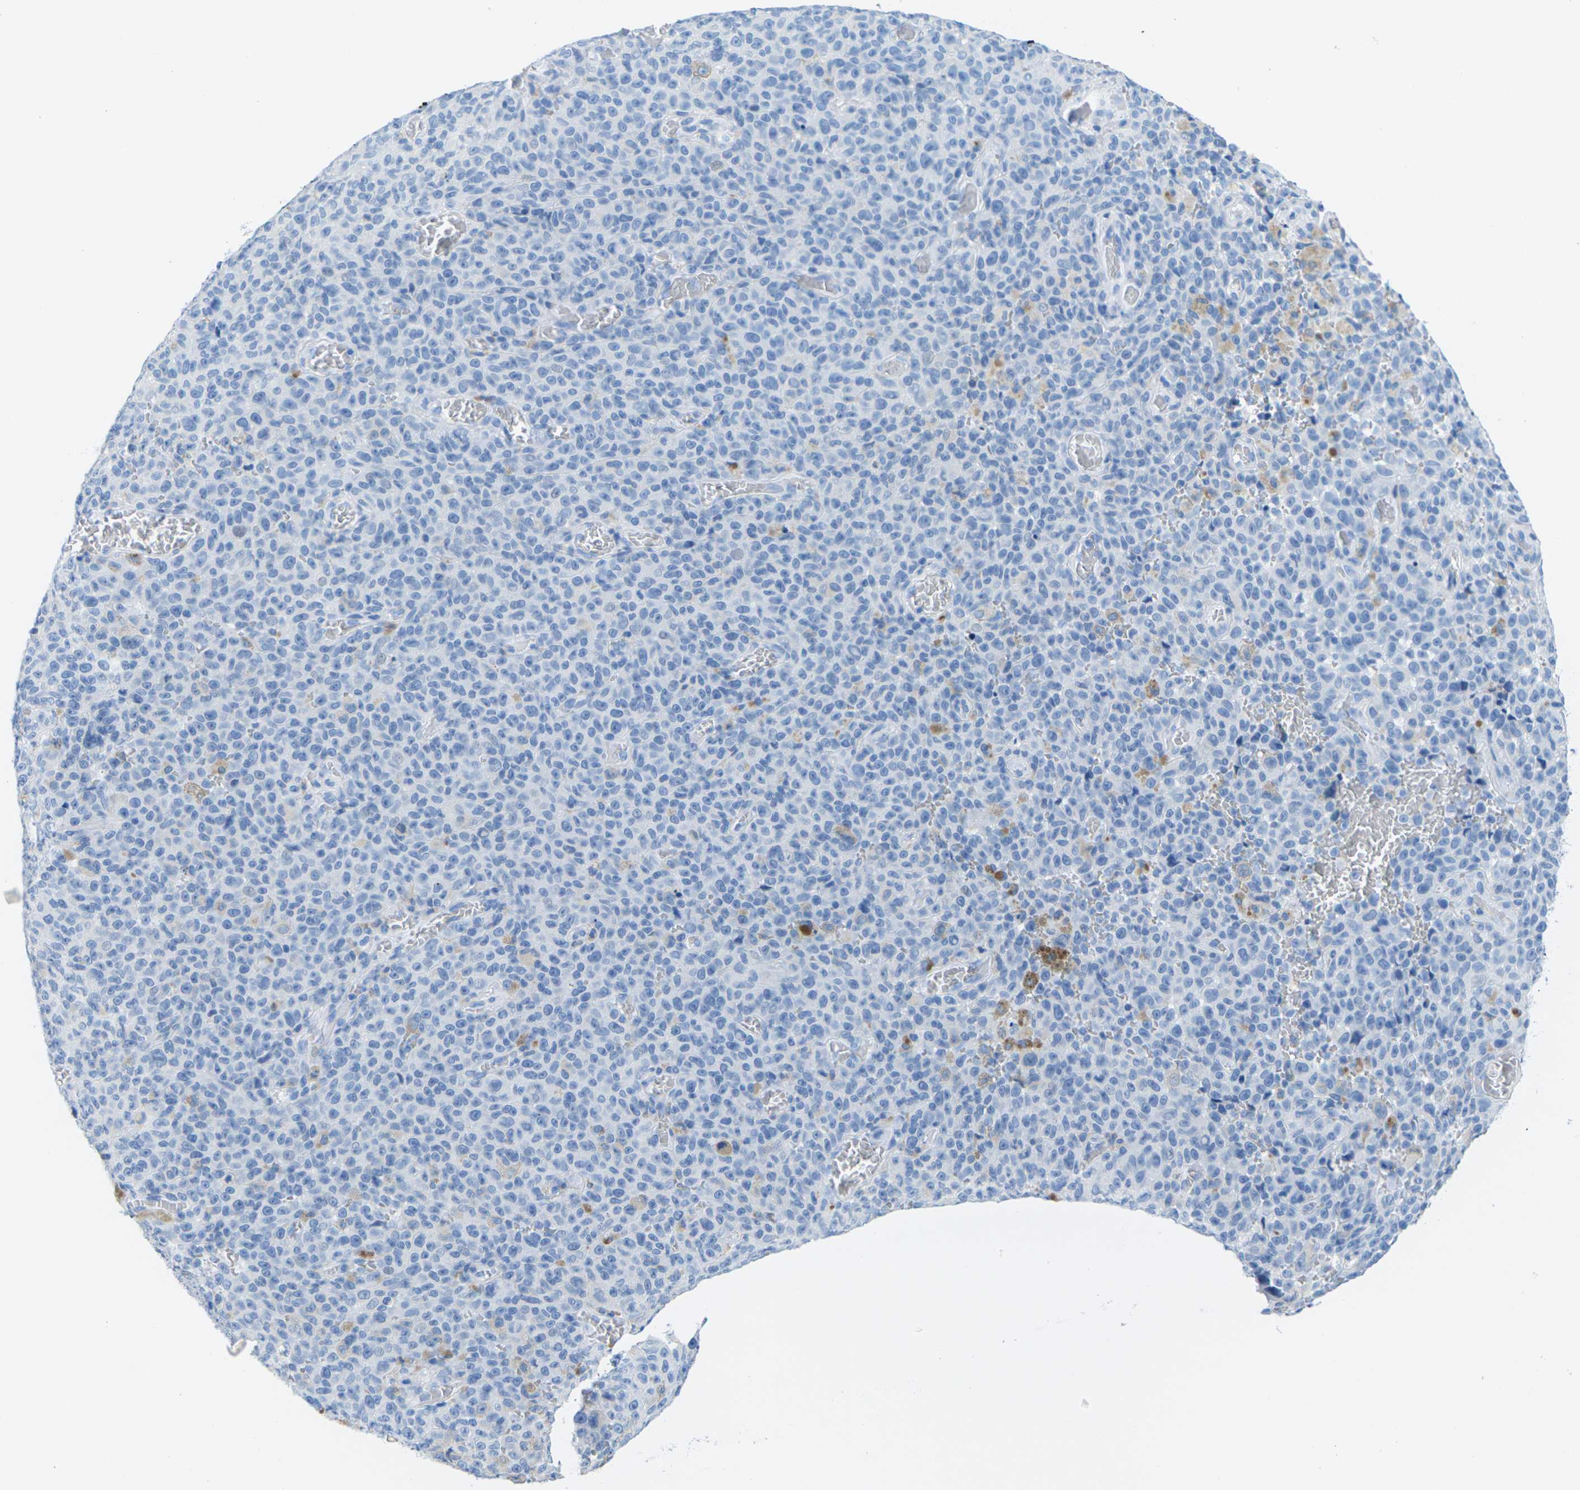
{"staining": {"intensity": "negative", "quantity": "none", "location": "none"}, "tissue": "melanoma", "cell_type": "Tumor cells", "image_type": "cancer", "snomed": [{"axis": "morphology", "description": "Malignant melanoma, NOS"}, {"axis": "topography", "description": "Skin"}], "caption": "Protein analysis of malignant melanoma reveals no significant expression in tumor cells.", "gene": "SLC12A1", "patient": {"sex": "female", "age": 82}}